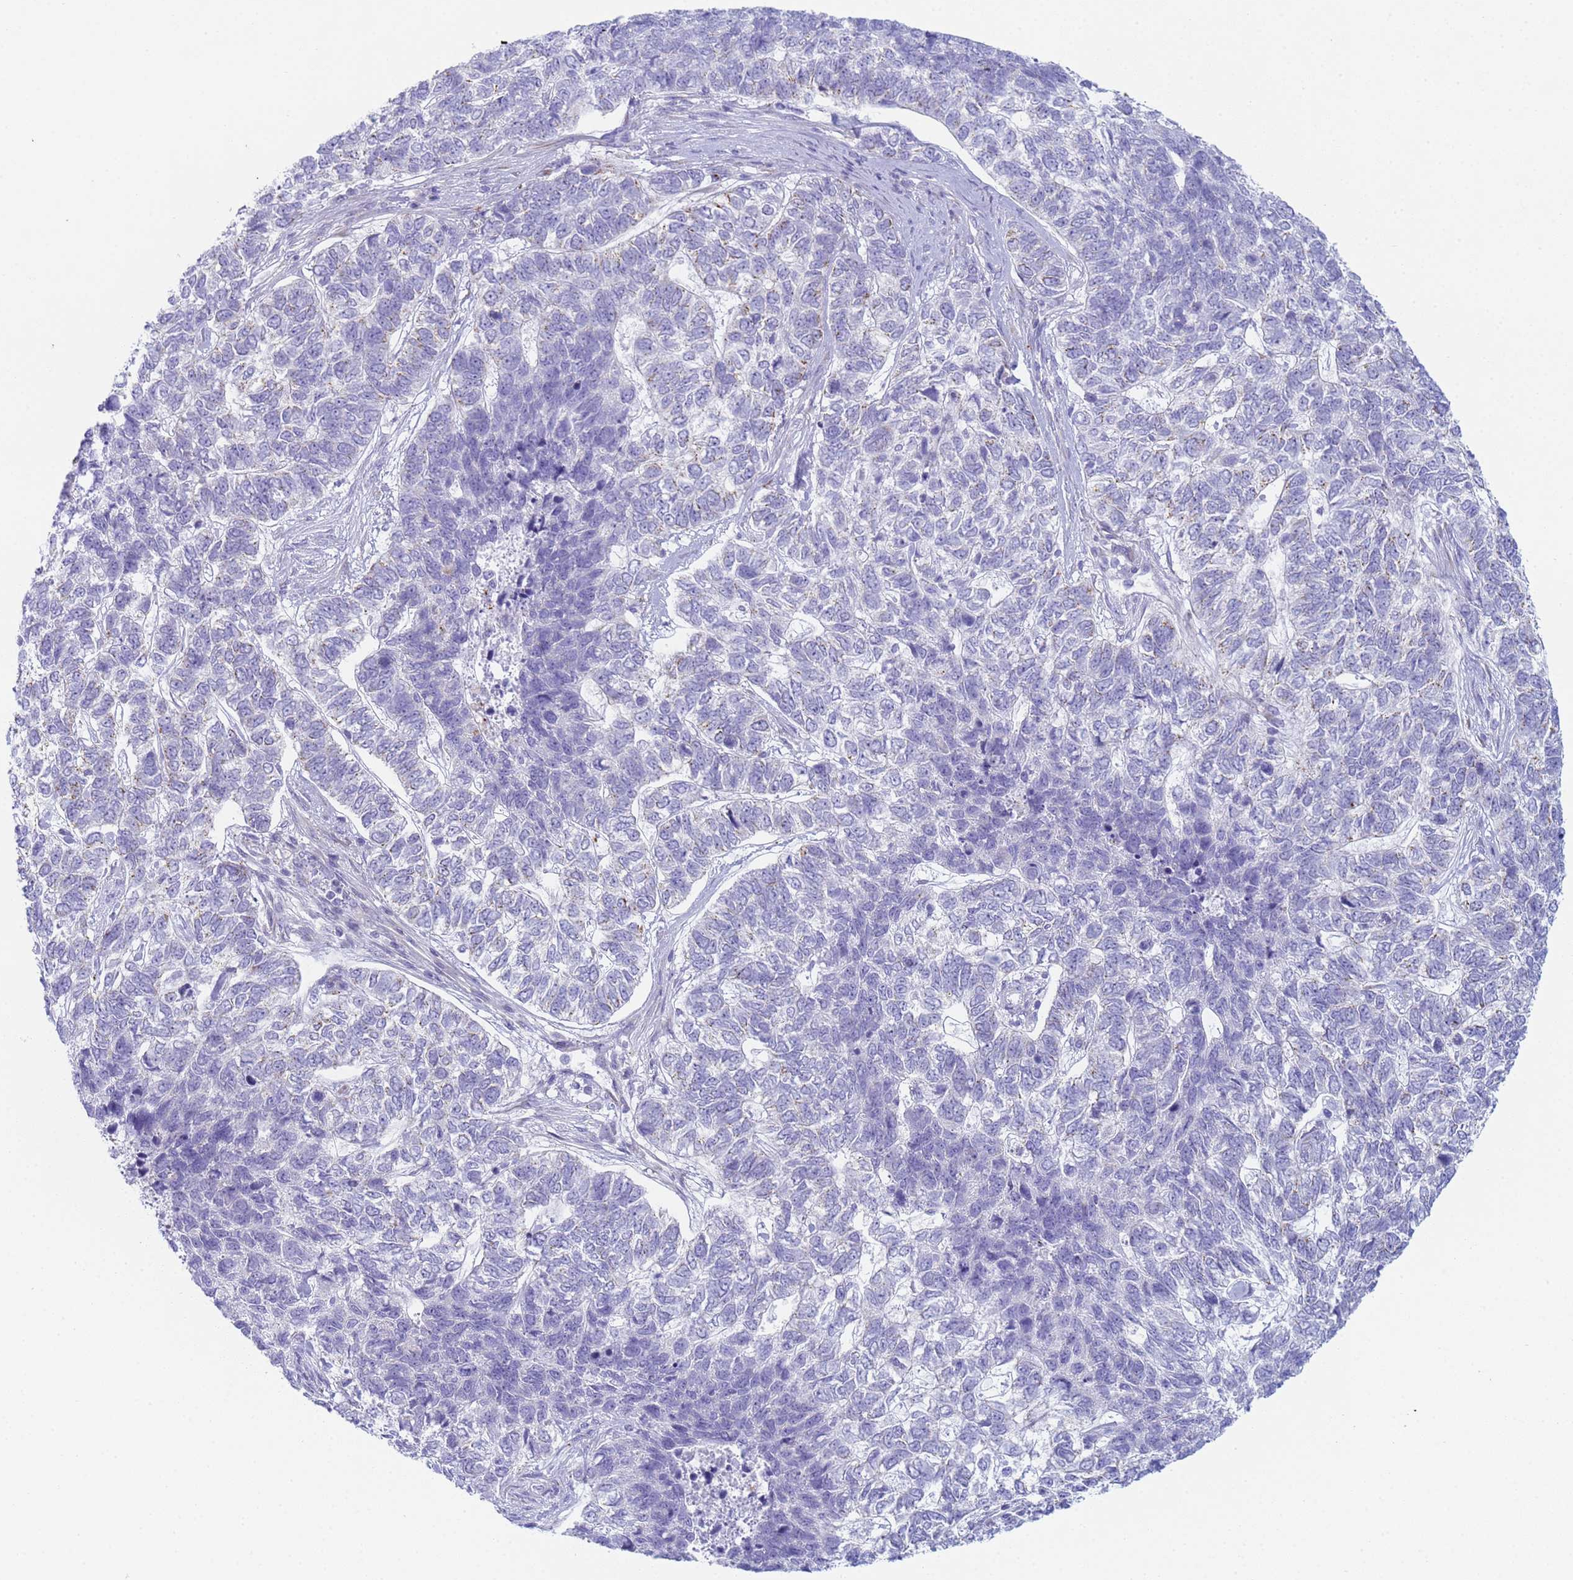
{"staining": {"intensity": "negative", "quantity": "none", "location": "none"}, "tissue": "skin cancer", "cell_type": "Tumor cells", "image_type": "cancer", "snomed": [{"axis": "morphology", "description": "Basal cell carcinoma"}, {"axis": "topography", "description": "Skin"}], "caption": "Immunohistochemistry of human skin cancer (basal cell carcinoma) shows no staining in tumor cells. (DAB (3,3'-diaminobenzidine) immunohistochemistry (IHC) with hematoxylin counter stain).", "gene": "CR1", "patient": {"sex": "female", "age": 65}}